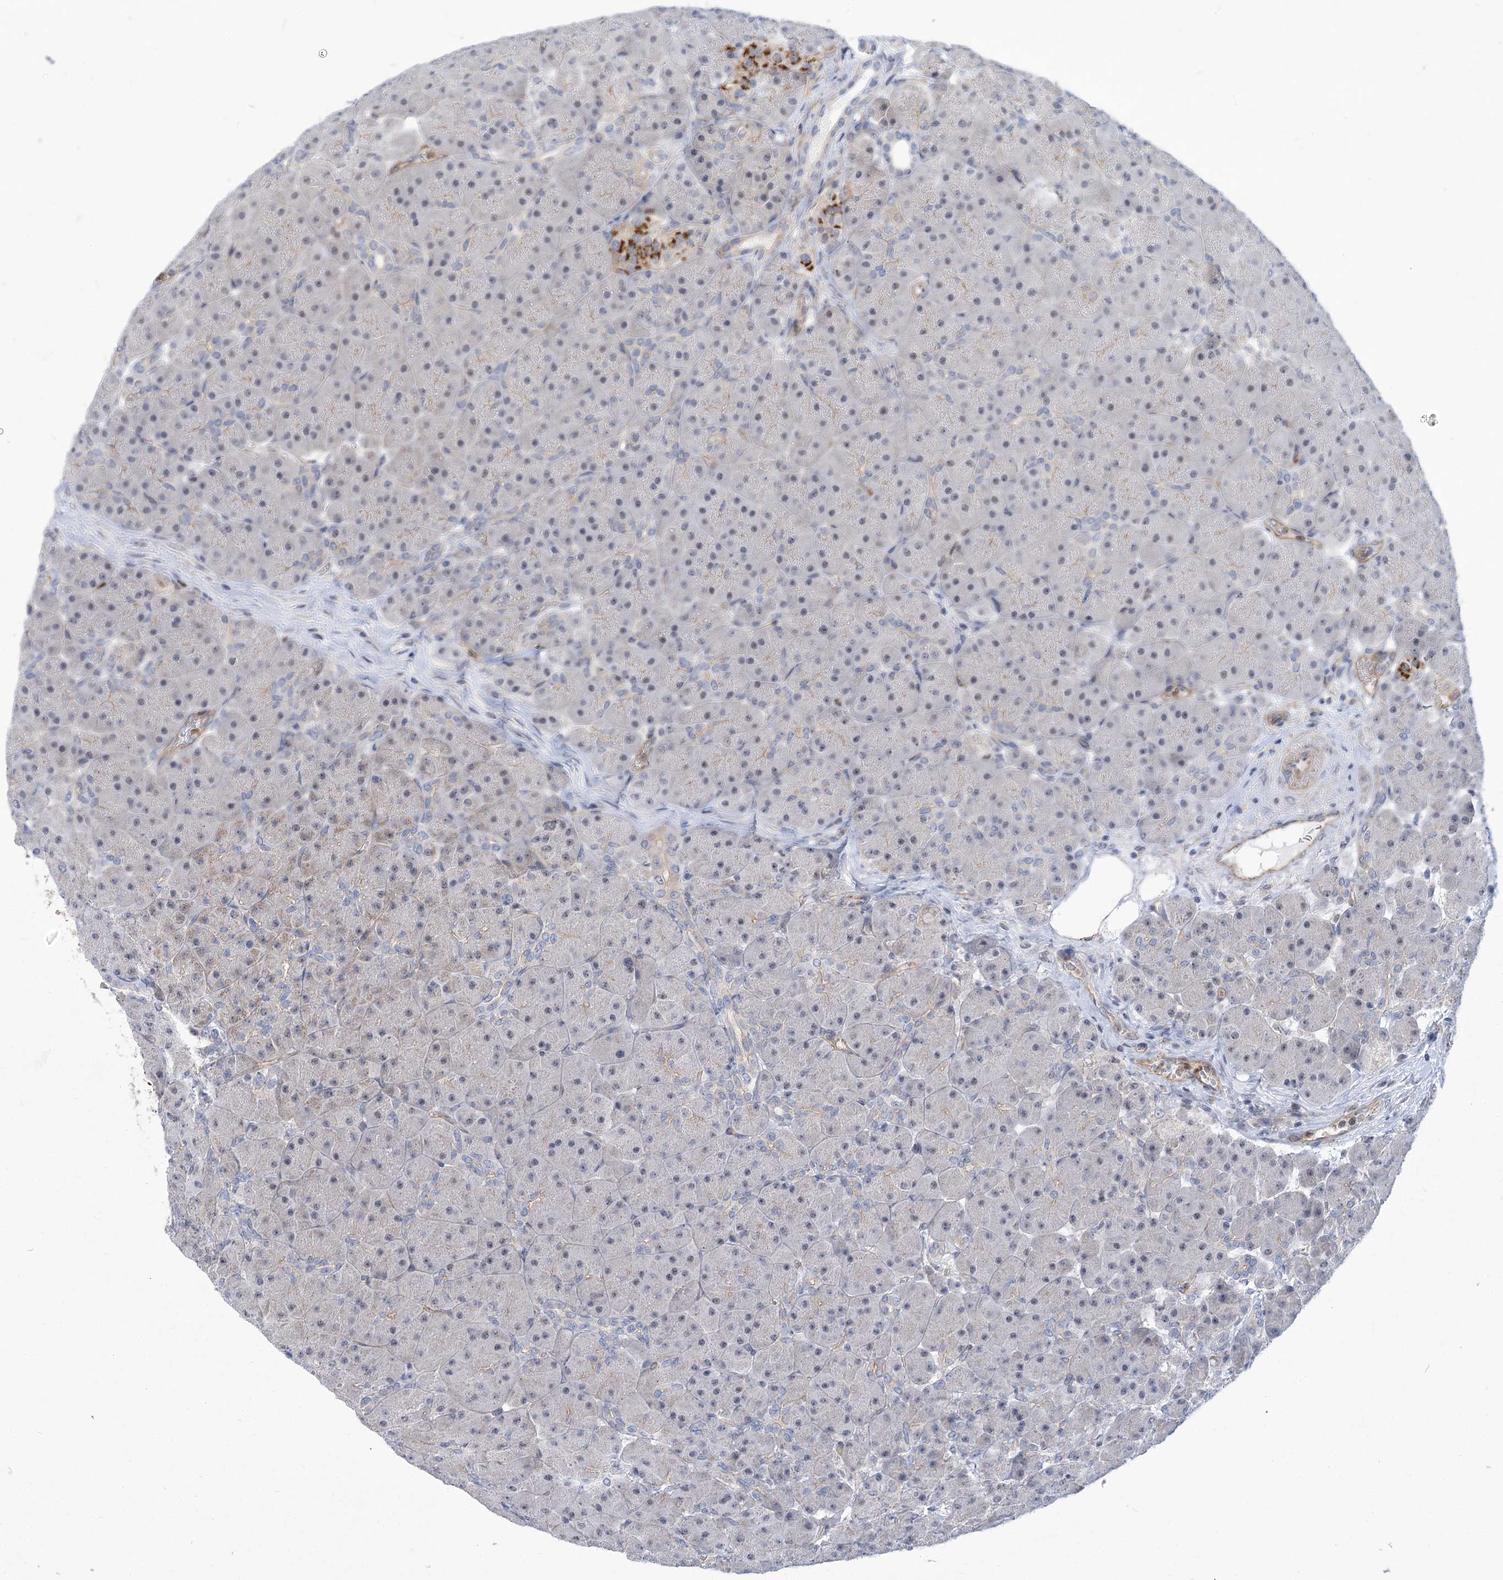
{"staining": {"intensity": "negative", "quantity": "none", "location": "none"}, "tissue": "pancreas", "cell_type": "Exocrine glandular cells", "image_type": "normal", "snomed": [{"axis": "morphology", "description": "Normal tissue, NOS"}, {"axis": "topography", "description": "Pancreas"}], "caption": "DAB (3,3'-diaminobenzidine) immunohistochemical staining of normal pancreas reveals no significant expression in exocrine glandular cells.", "gene": "THAP6", "patient": {"sex": "male", "age": 66}}